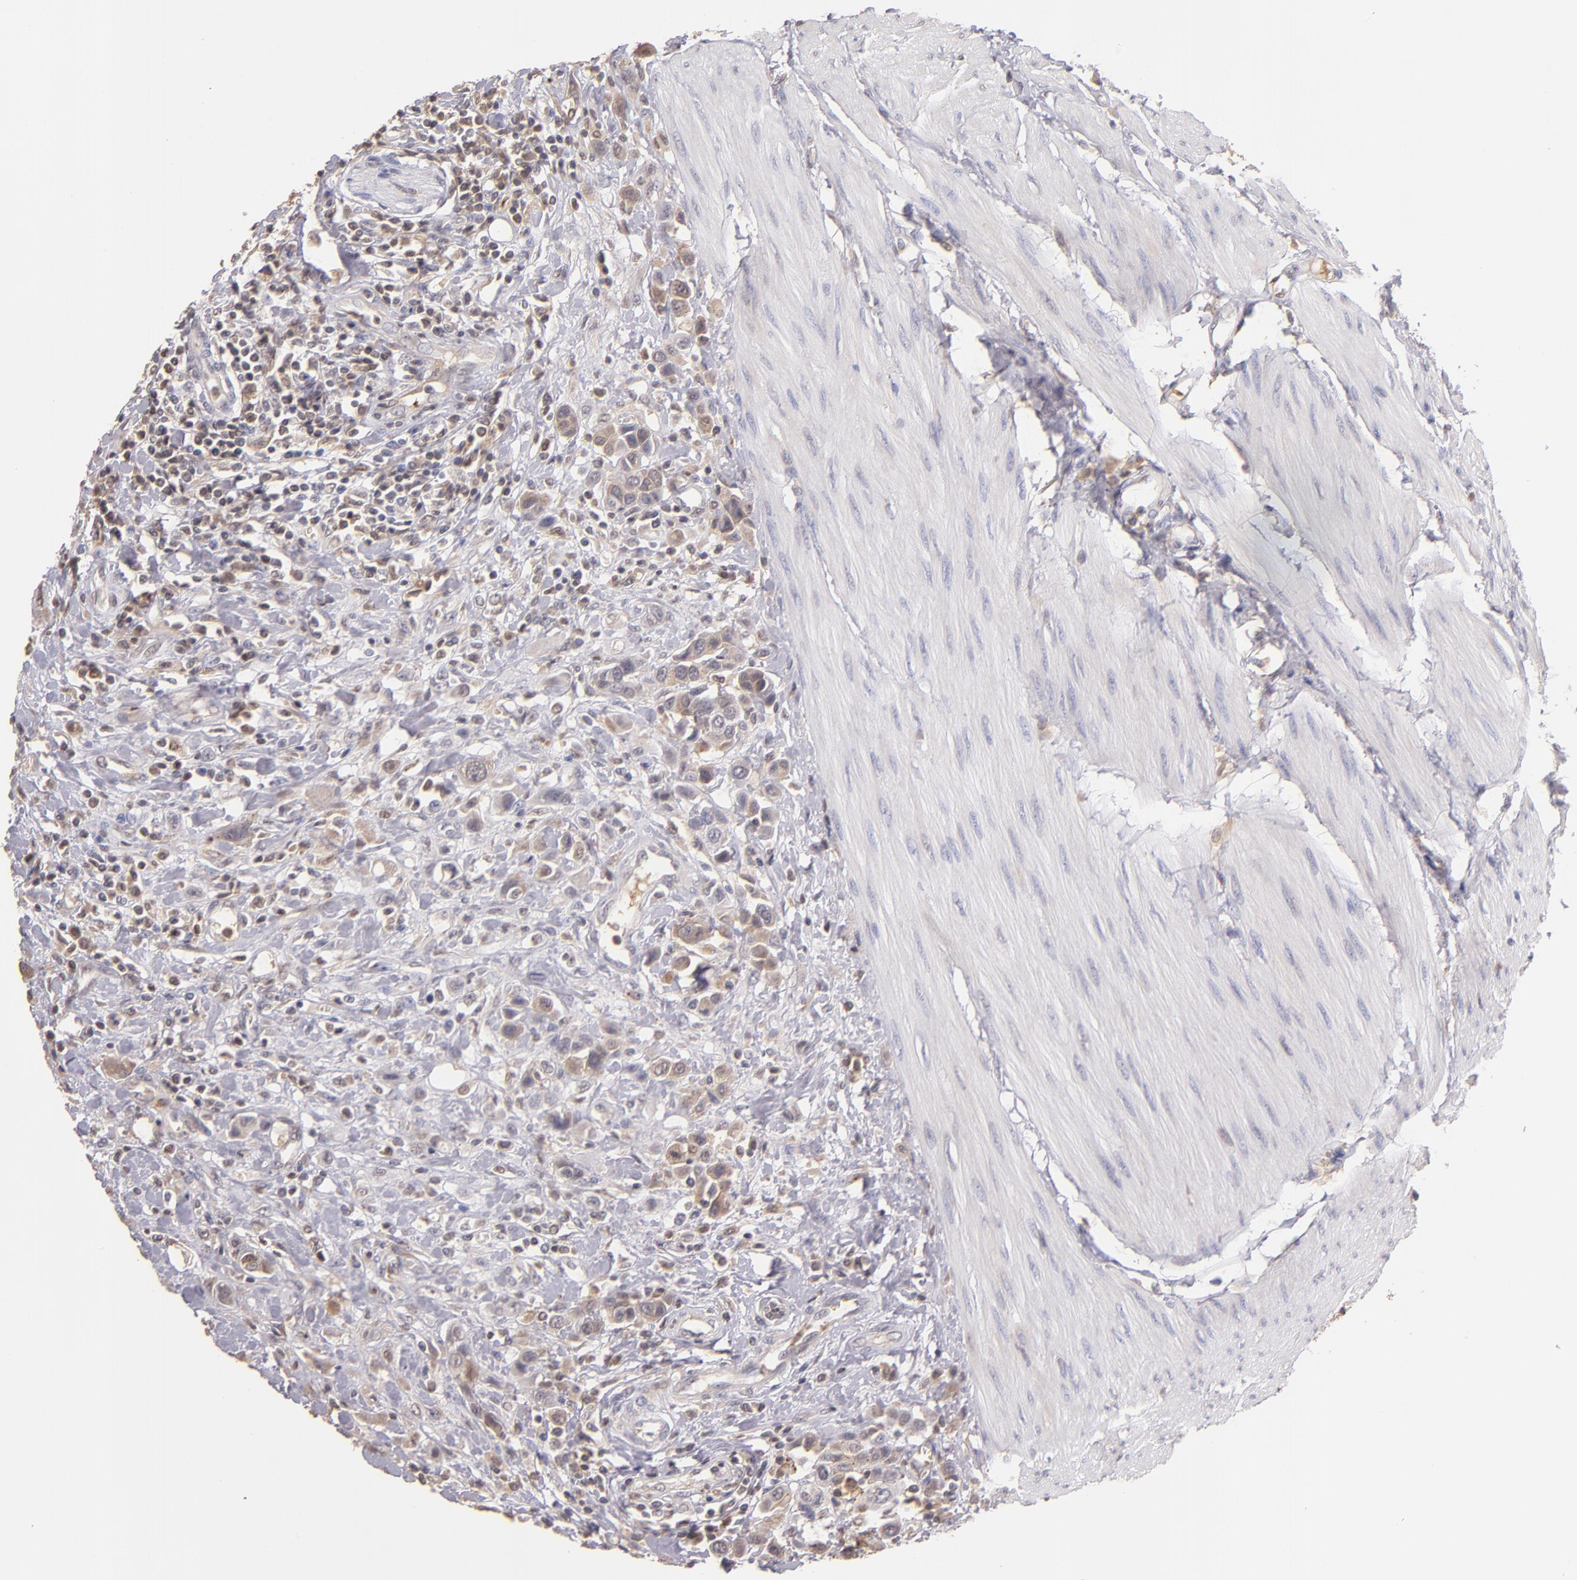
{"staining": {"intensity": "weak", "quantity": ">75%", "location": "cytoplasmic/membranous"}, "tissue": "urothelial cancer", "cell_type": "Tumor cells", "image_type": "cancer", "snomed": [{"axis": "morphology", "description": "Urothelial carcinoma, High grade"}, {"axis": "topography", "description": "Urinary bladder"}], "caption": "An IHC photomicrograph of neoplastic tissue is shown. Protein staining in brown labels weak cytoplasmic/membranous positivity in urothelial carcinoma (high-grade) within tumor cells.", "gene": "SERPINC1", "patient": {"sex": "male", "age": 50}}